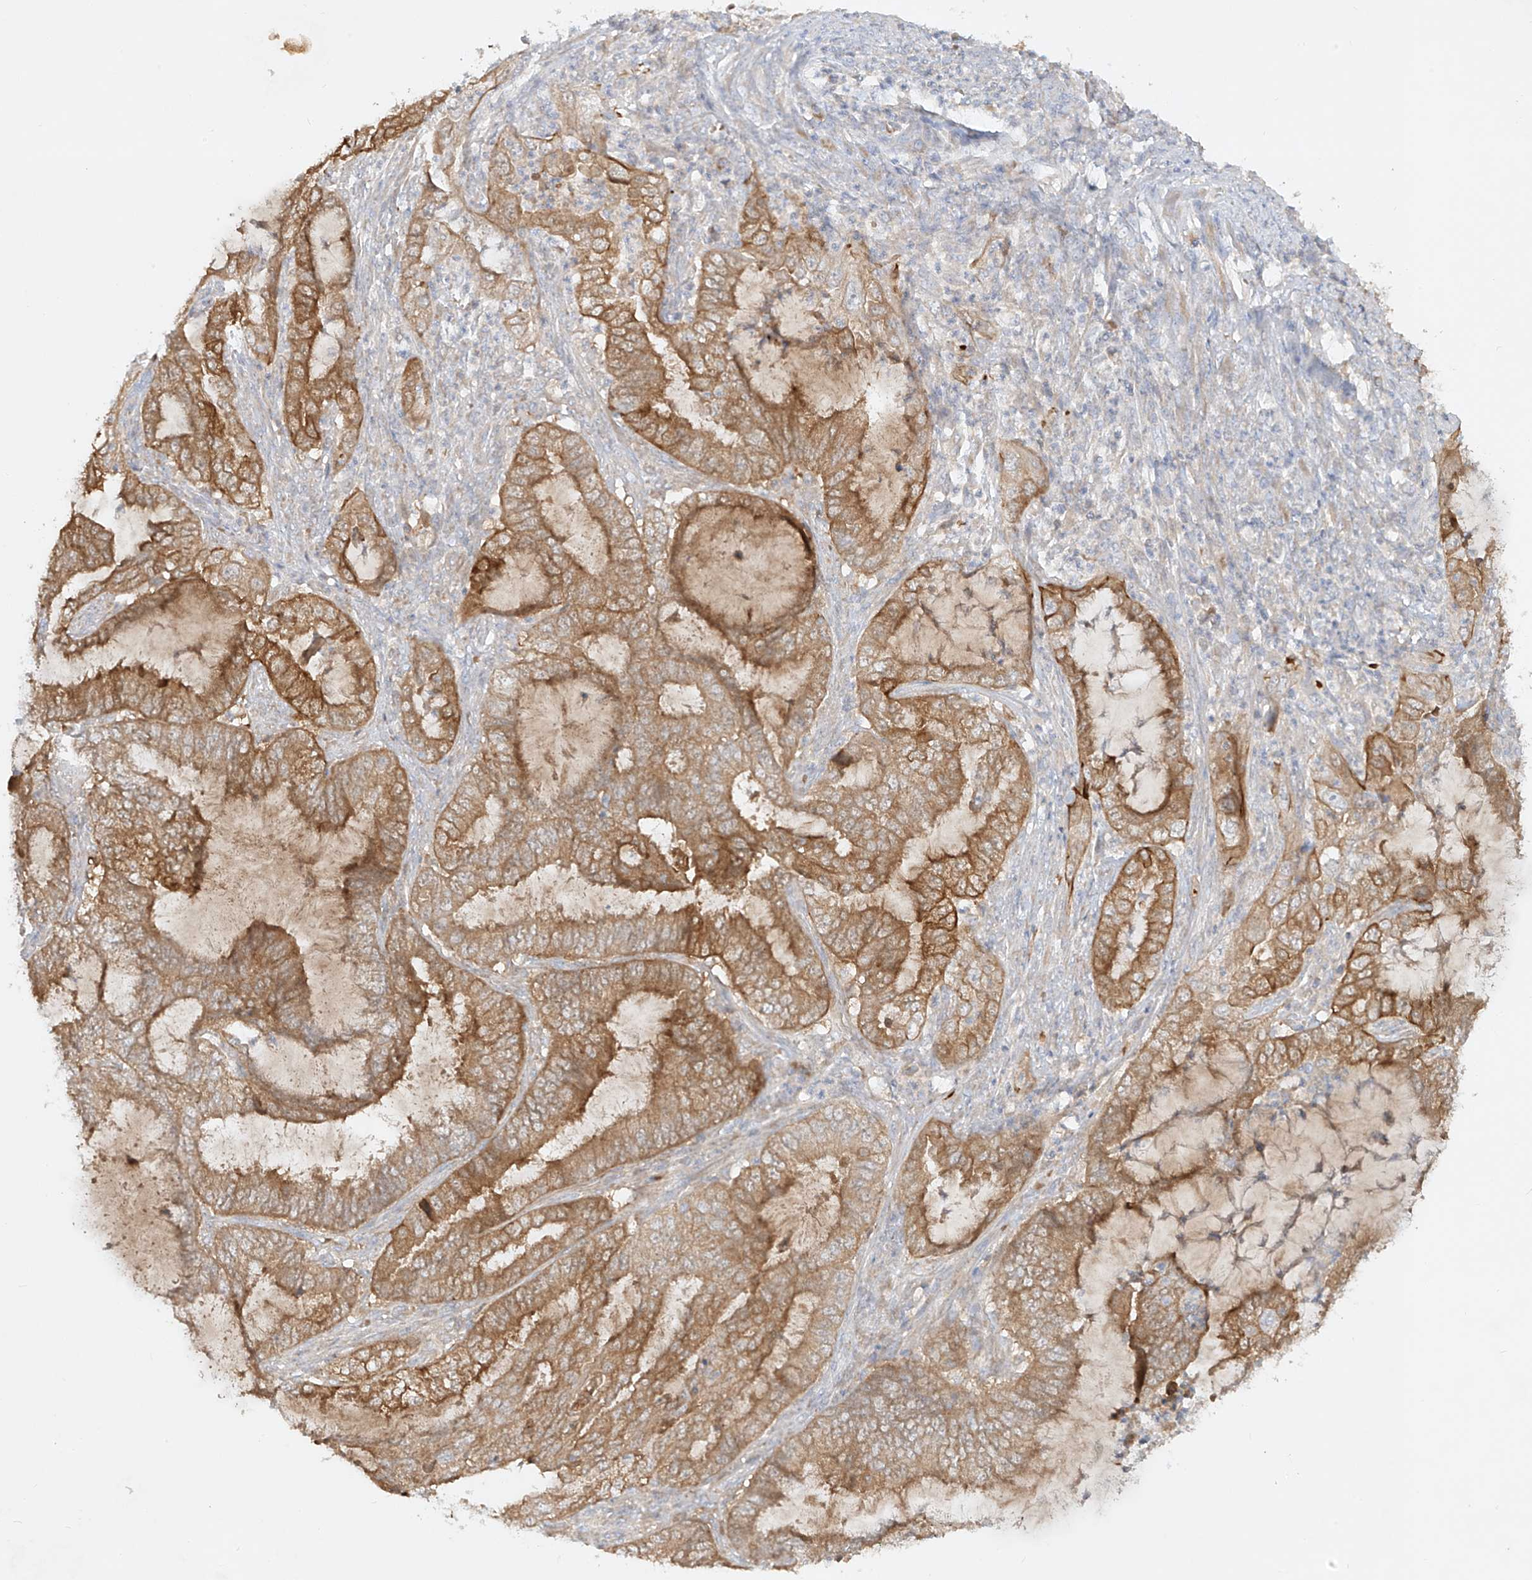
{"staining": {"intensity": "moderate", "quantity": ">75%", "location": "cytoplasmic/membranous"}, "tissue": "endometrial cancer", "cell_type": "Tumor cells", "image_type": "cancer", "snomed": [{"axis": "morphology", "description": "Adenocarcinoma, NOS"}, {"axis": "topography", "description": "Endometrium"}], "caption": "This is an image of immunohistochemistry (IHC) staining of endometrial adenocarcinoma, which shows moderate staining in the cytoplasmic/membranous of tumor cells.", "gene": "KPNA7", "patient": {"sex": "female", "age": 51}}